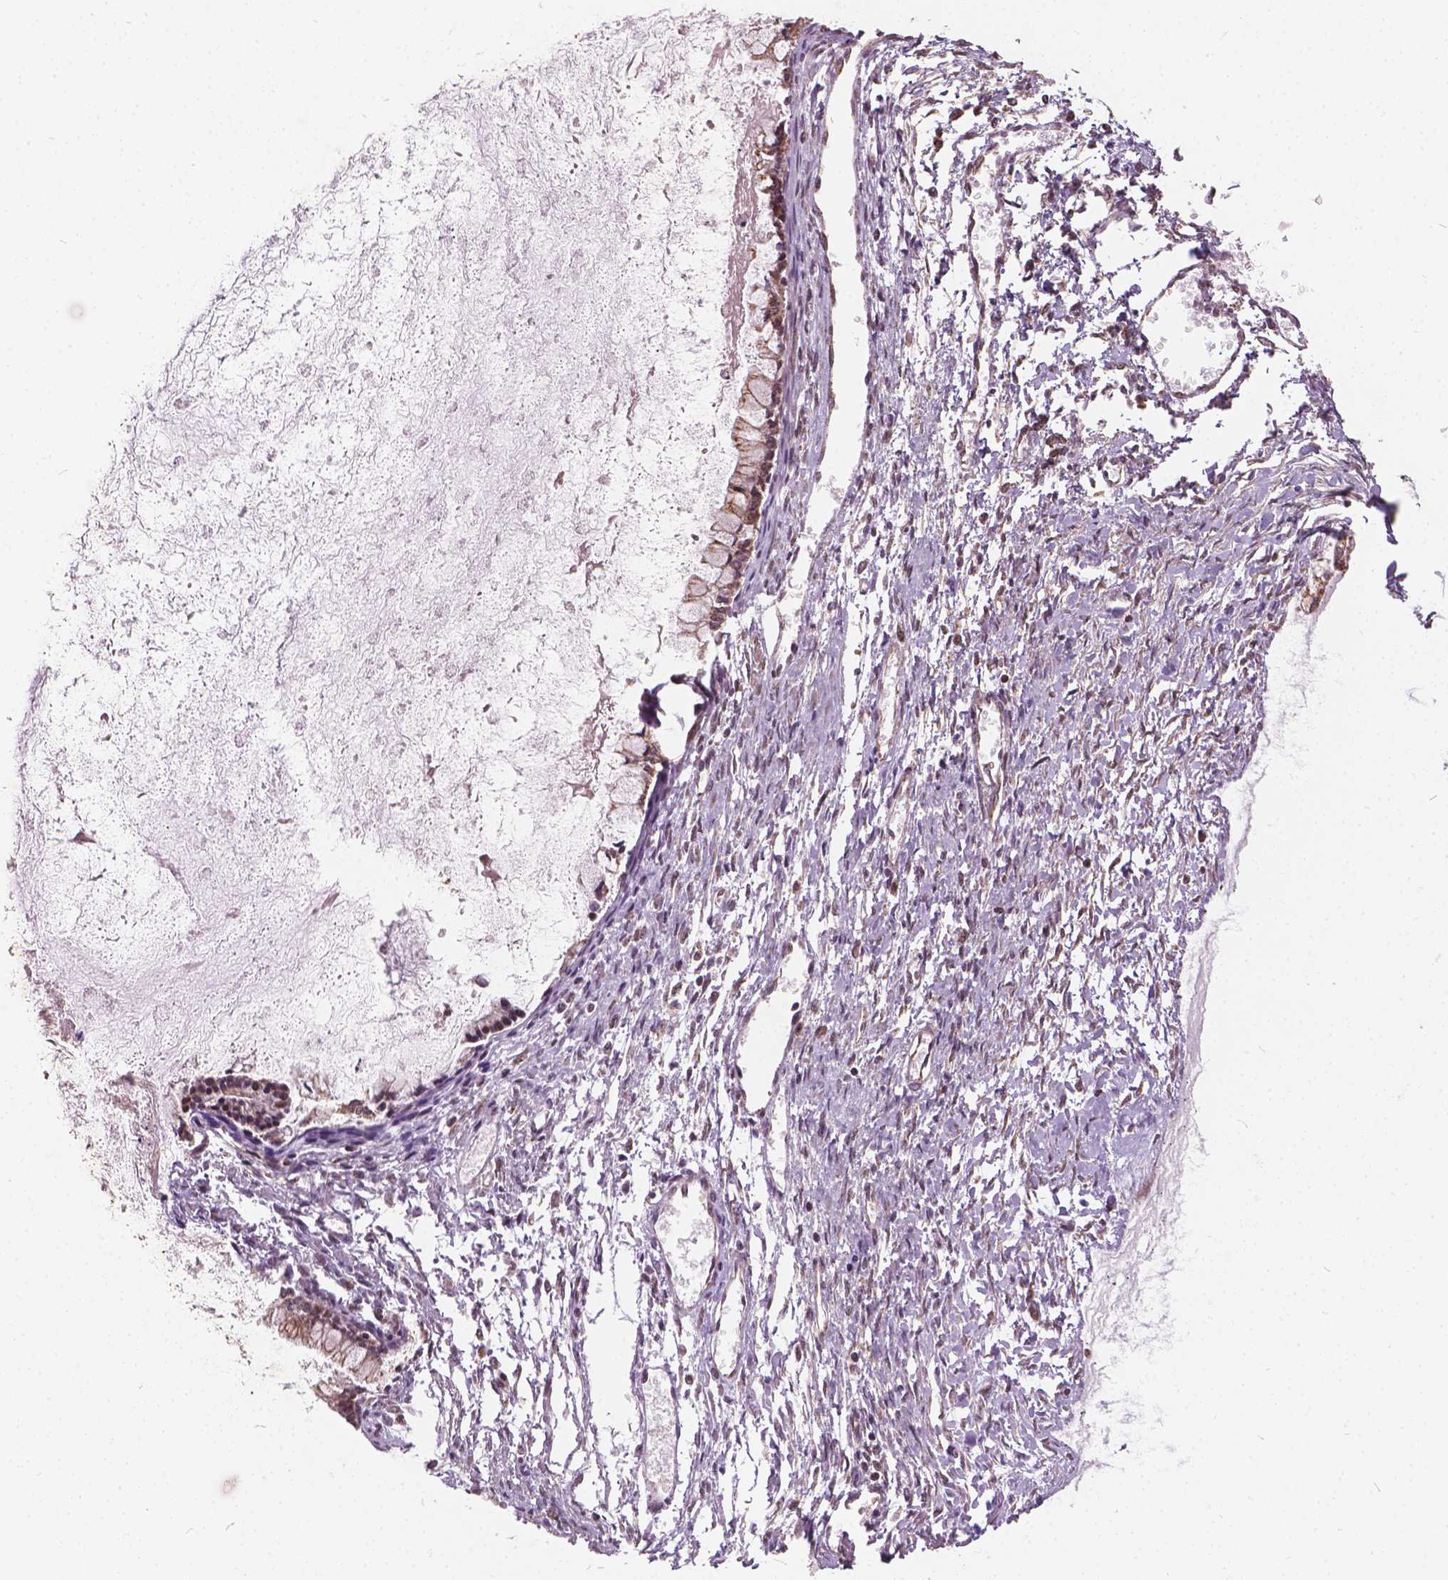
{"staining": {"intensity": "weak", "quantity": "25%-75%", "location": "cytoplasmic/membranous,nuclear"}, "tissue": "ovarian cancer", "cell_type": "Tumor cells", "image_type": "cancer", "snomed": [{"axis": "morphology", "description": "Cystadenocarcinoma, mucinous, NOS"}, {"axis": "topography", "description": "Ovary"}], "caption": "Immunohistochemistry histopathology image of human ovarian mucinous cystadenocarcinoma stained for a protein (brown), which reveals low levels of weak cytoplasmic/membranous and nuclear staining in about 25%-75% of tumor cells.", "gene": "GPS2", "patient": {"sex": "female", "age": 67}}